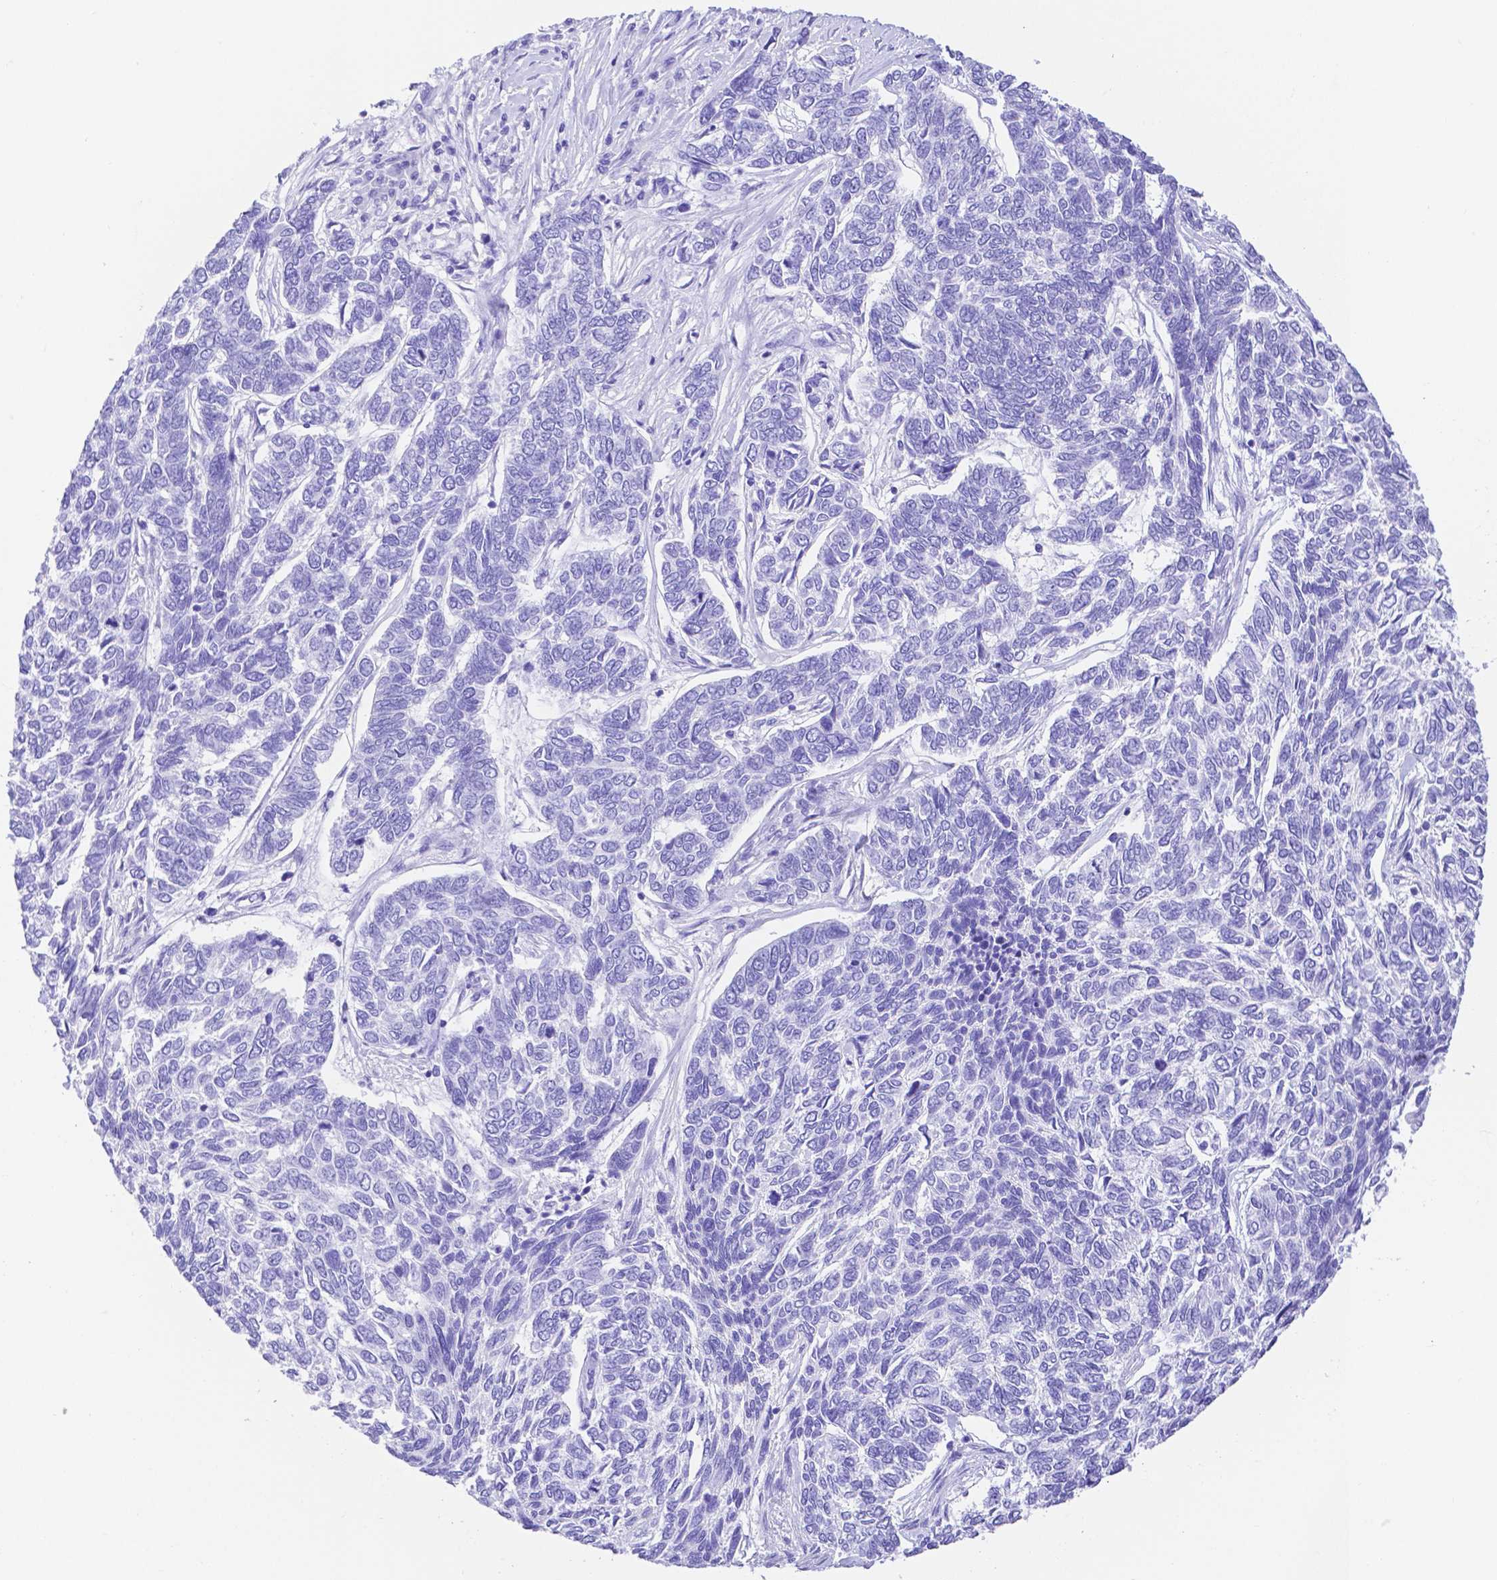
{"staining": {"intensity": "negative", "quantity": "none", "location": "none"}, "tissue": "skin cancer", "cell_type": "Tumor cells", "image_type": "cancer", "snomed": [{"axis": "morphology", "description": "Basal cell carcinoma"}, {"axis": "topography", "description": "Skin"}], "caption": "Image shows no significant protein expression in tumor cells of skin basal cell carcinoma. (DAB immunohistochemistry (IHC) visualized using brightfield microscopy, high magnification).", "gene": "SMR3A", "patient": {"sex": "female", "age": 65}}